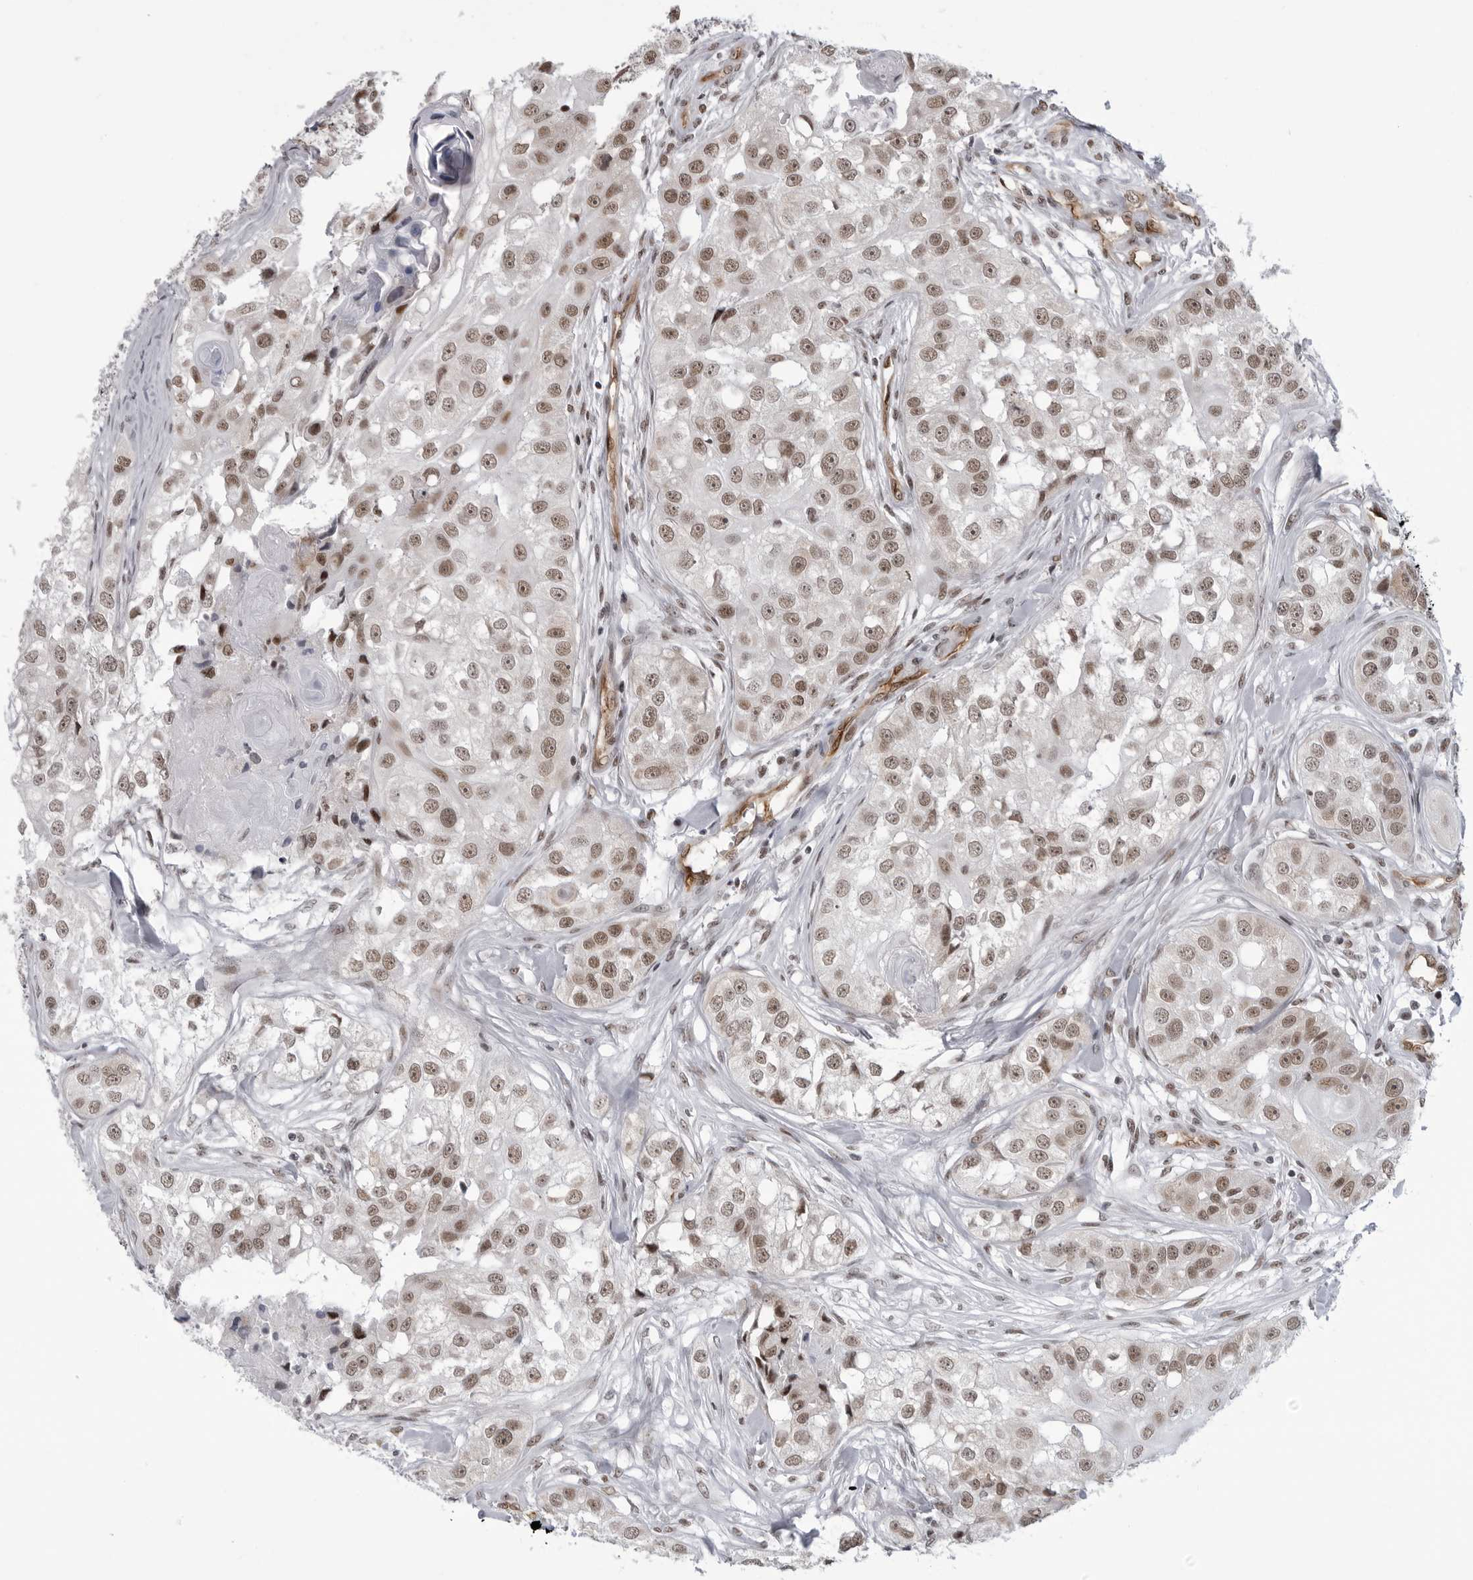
{"staining": {"intensity": "moderate", "quantity": ">75%", "location": "nuclear"}, "tissue": "head and neck cancer", "cell_type": "Tumor cells", "image_type": "cancer", "snomed": [{"axis": "morphology", "description": "Normal tissue, NOS"}, {"axis": "morphology", "description": "Squamous cell carcinoma, NOS"}, {"axis": "topography", "description": "Skeletal muscle"}, {"axis": "topography", "description": "Head-Neck"}], "caption": "Protein expression analysis of human head and neck cancer reveals moderate nuclear staining in approximately >75% of tumor cells.", "gene": "RNF26", "patient": {"sex": "male", "age": 51}}